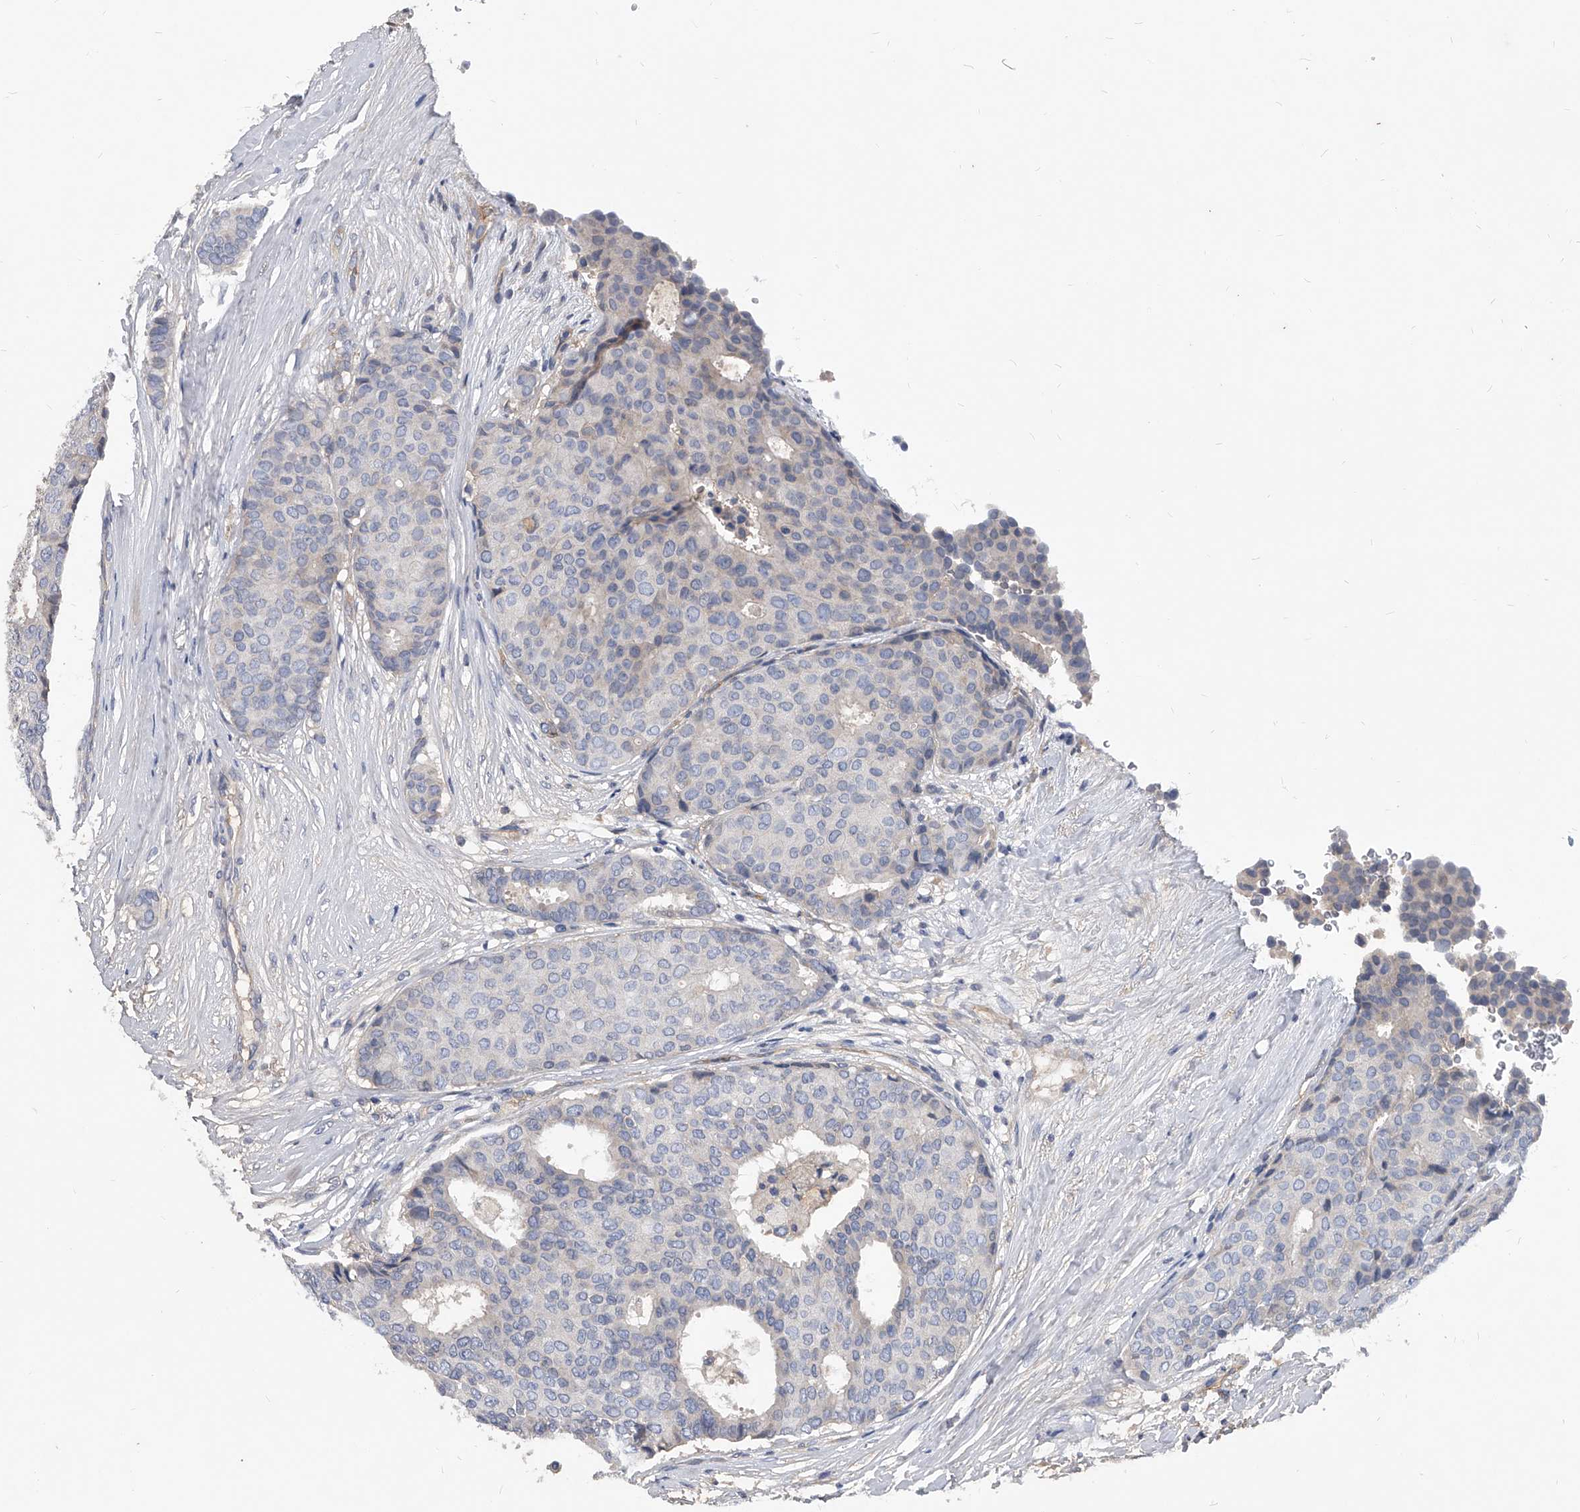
{"staining": {"intensity": "negative", "quantity": "none", "location": "none"}, "tissue": "breast cancer", "cell_type": "Tumor cells", "image_type": "cancer", "snomed": [{"axis": "morphology", "description": "Duct carcinoma"}, {"axis": "topography", "description": "Breast"}], "caption": "An IHC micrograph of breast cancer is shown. There is no staining in tumor cells of breast cancer. (DAB (3,3'-diaminobenzidine) IHC with hematoxylin counter stain).", "gene": "HOMER3", "patient": {"sex": "female", "age": 75}}